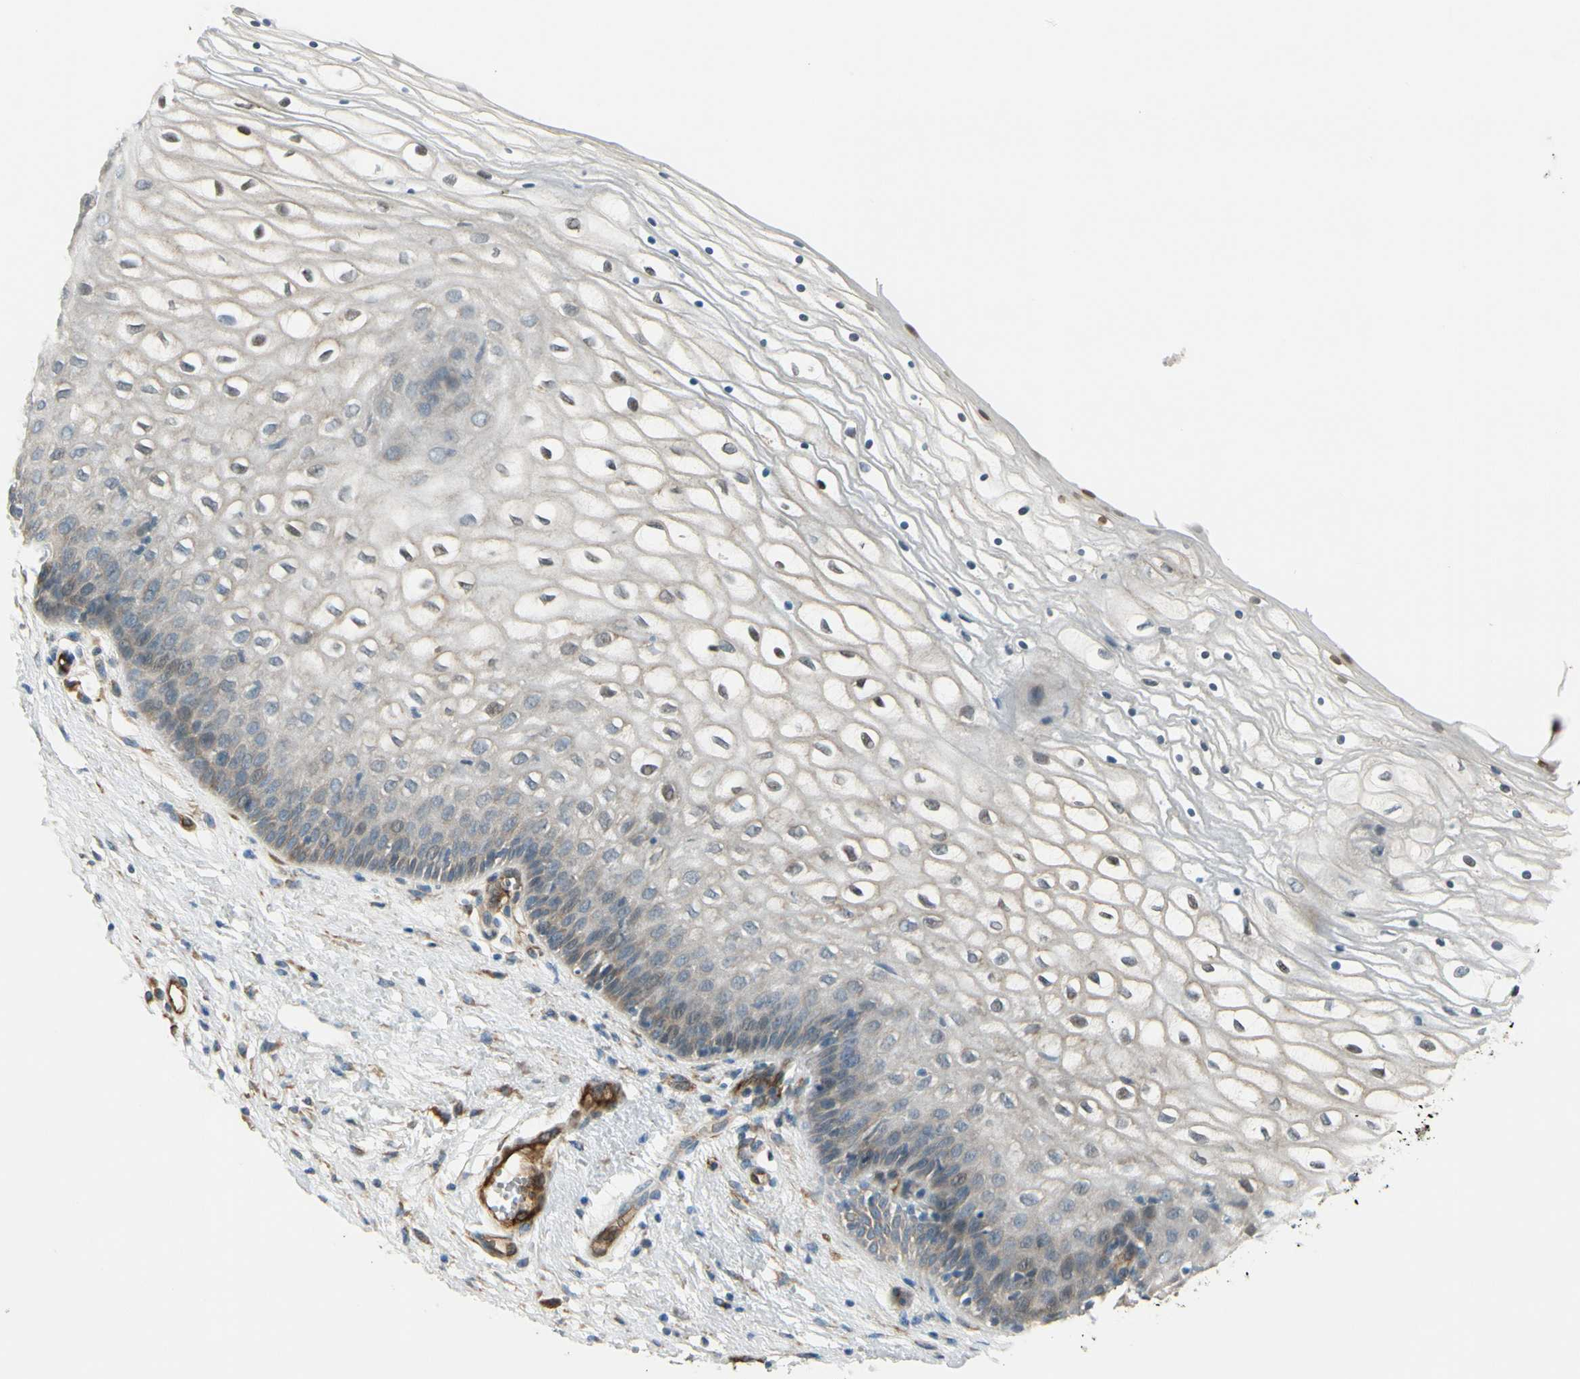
{"staining": {"intensity": "negative", "quantity": "none", "location": "none"}, "tissue": "vagina", "cell_type": "Squamous epithelial cells", "image_type": "normal", "snomed": [{"axis": "morphology", "description": "Normal tissue, NOS"}, {"axis": "topography", "description": "Vagina"}], "caption": "The histopathology image reveals no staining of squamous epithelial cells in unremarkable vagina.", "gene": "MCAM", "patient": {"sex": "female", "age": 34}}